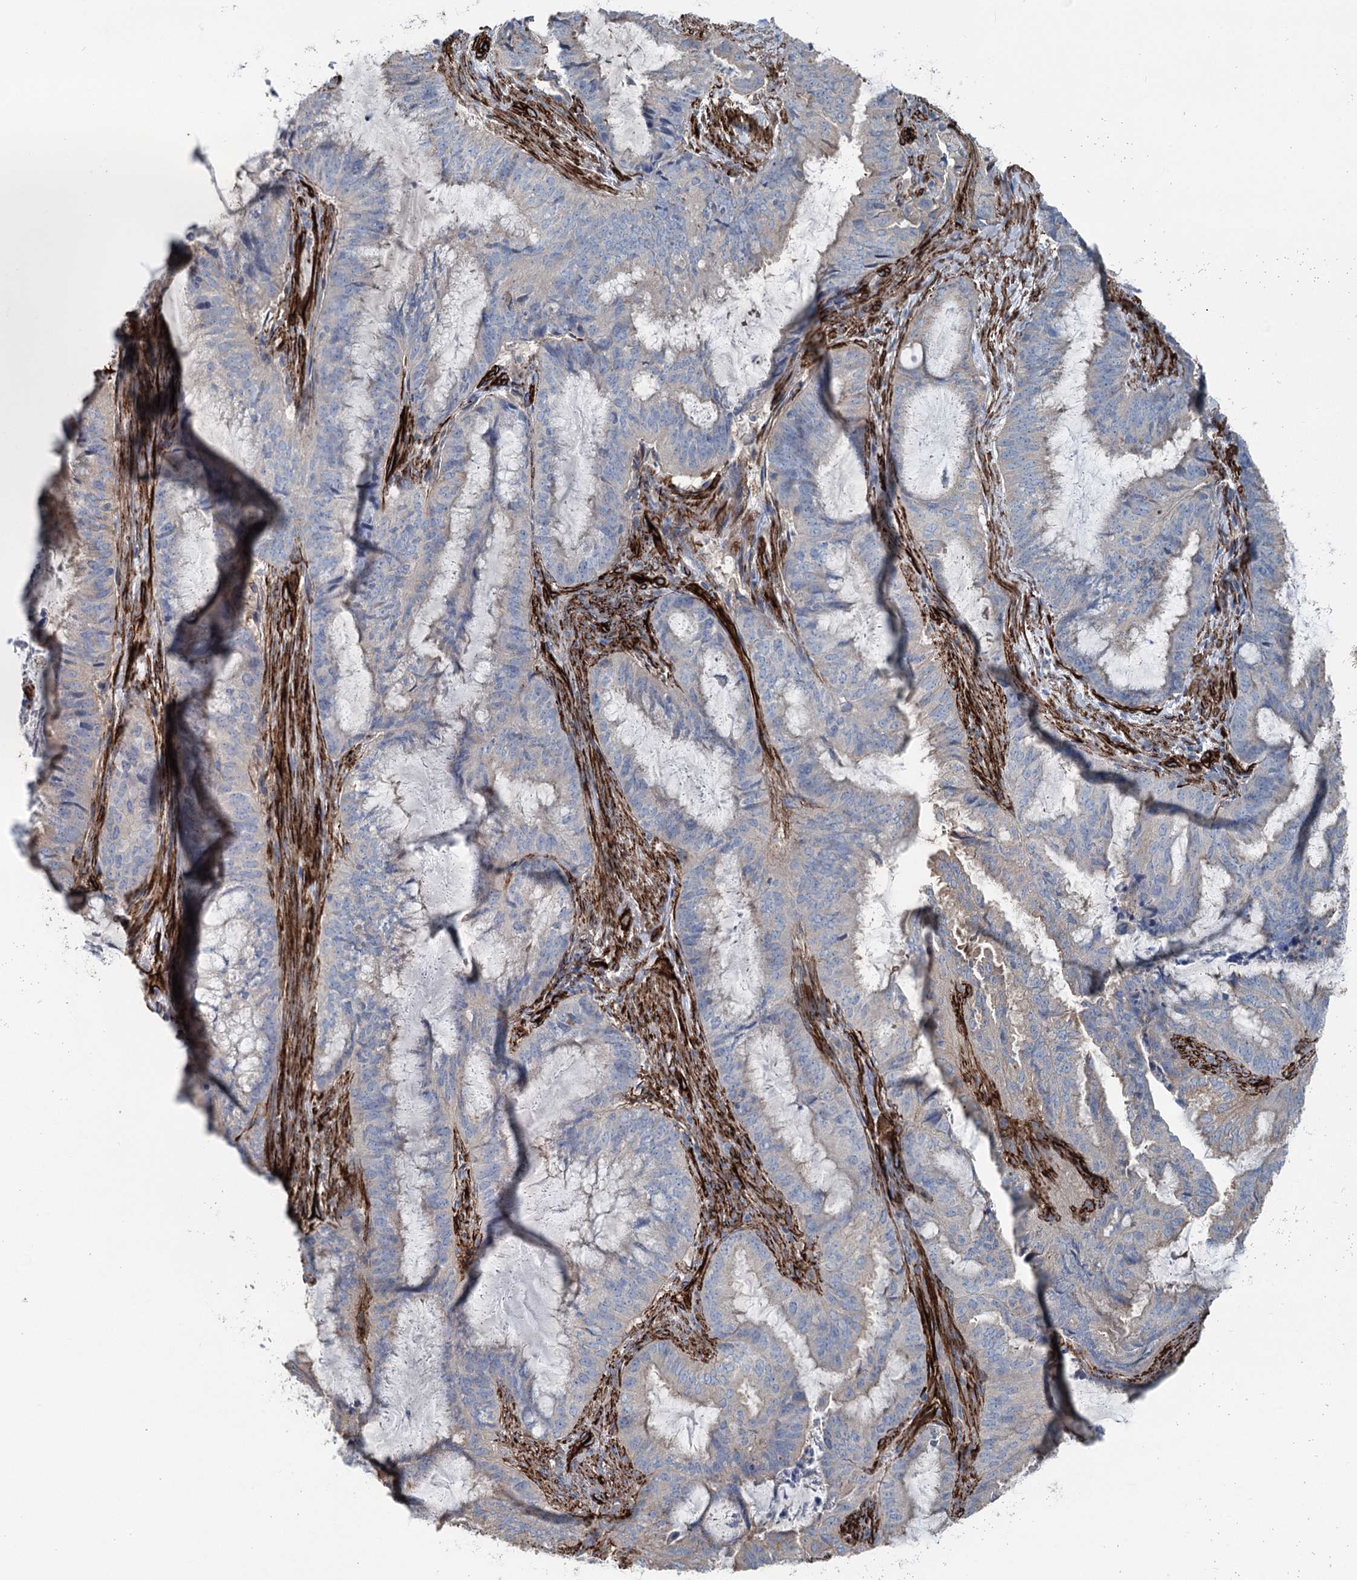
{"staining": {"intensity": "negative", "quantity": "none", "location": "none"}, "tissue": "endometrial cancer", "cell_type": "Tumor cells", "image_type": "cancer", "snomed": [{"axis": "morphology", "description": "Adenocarcinoma, NOS"}, {"axis": "topography", "description": "Endometrium"}], "caption": "This is an immunohistochemistry (IHC) micrograph of human endometrial adenocarcinoma. There is no positivity in tumor cells.", "gene": "IQSEC1", "patient": {"sex": "female", "age": 51}}